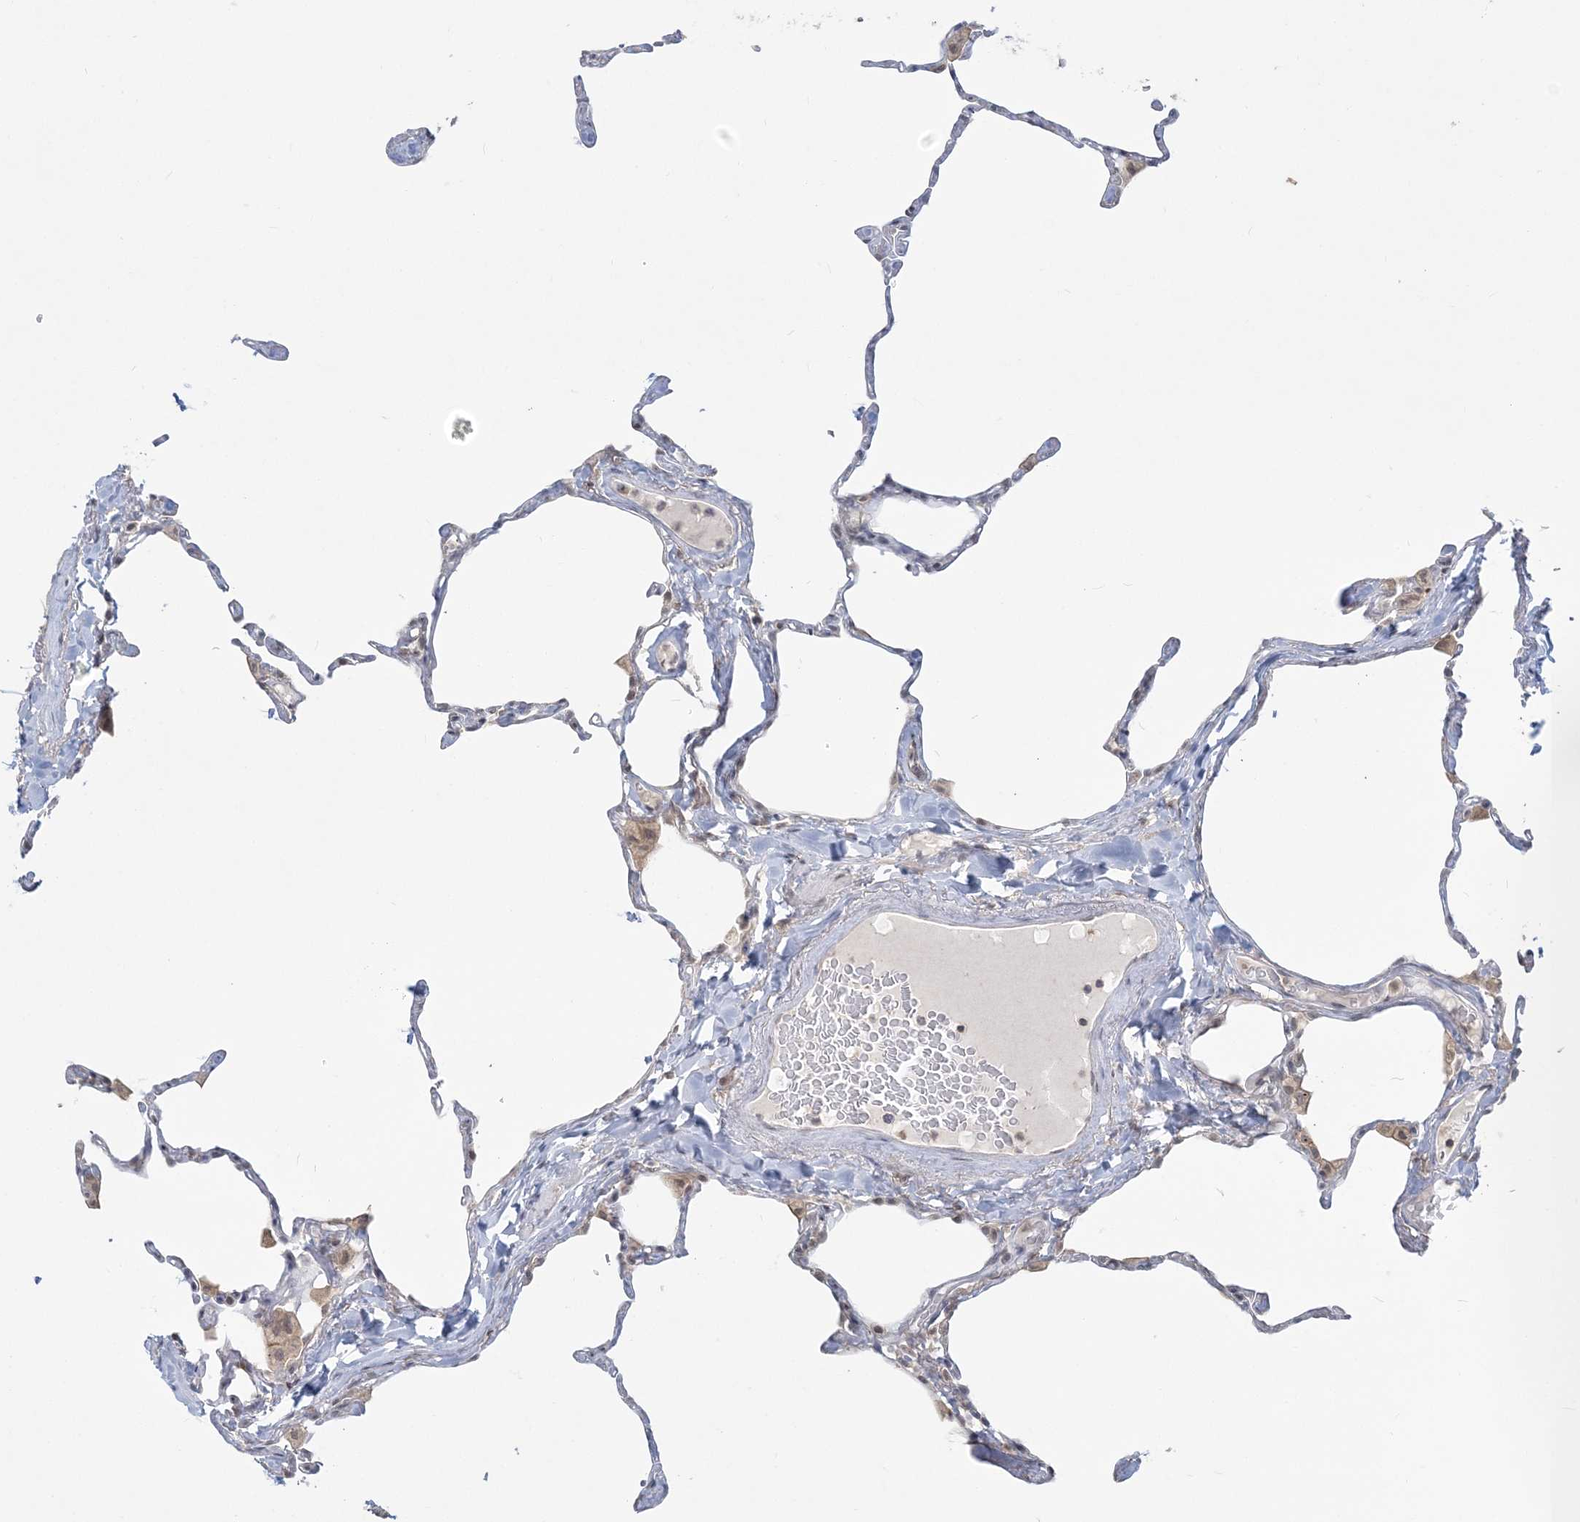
{"staining": {"intensity": "negative", "quantity": "none", "location": "none"}, "tissue": "lung", "cell_type": "Alveolar cells", "image_type": "normal", "snomed": [{"axis": "morphology", "description": "Normal tissue, NOS"}, {"axis": "topography", "description": "Lung"}], "caption": "The micrograph displays no staining of alveolar cells in normal lung. (DAB (3,3'-diaminobenzidine) IHC, high magnification).", "gene": "ANKS1A", "patient": {"sex": "male", "age": 65}}